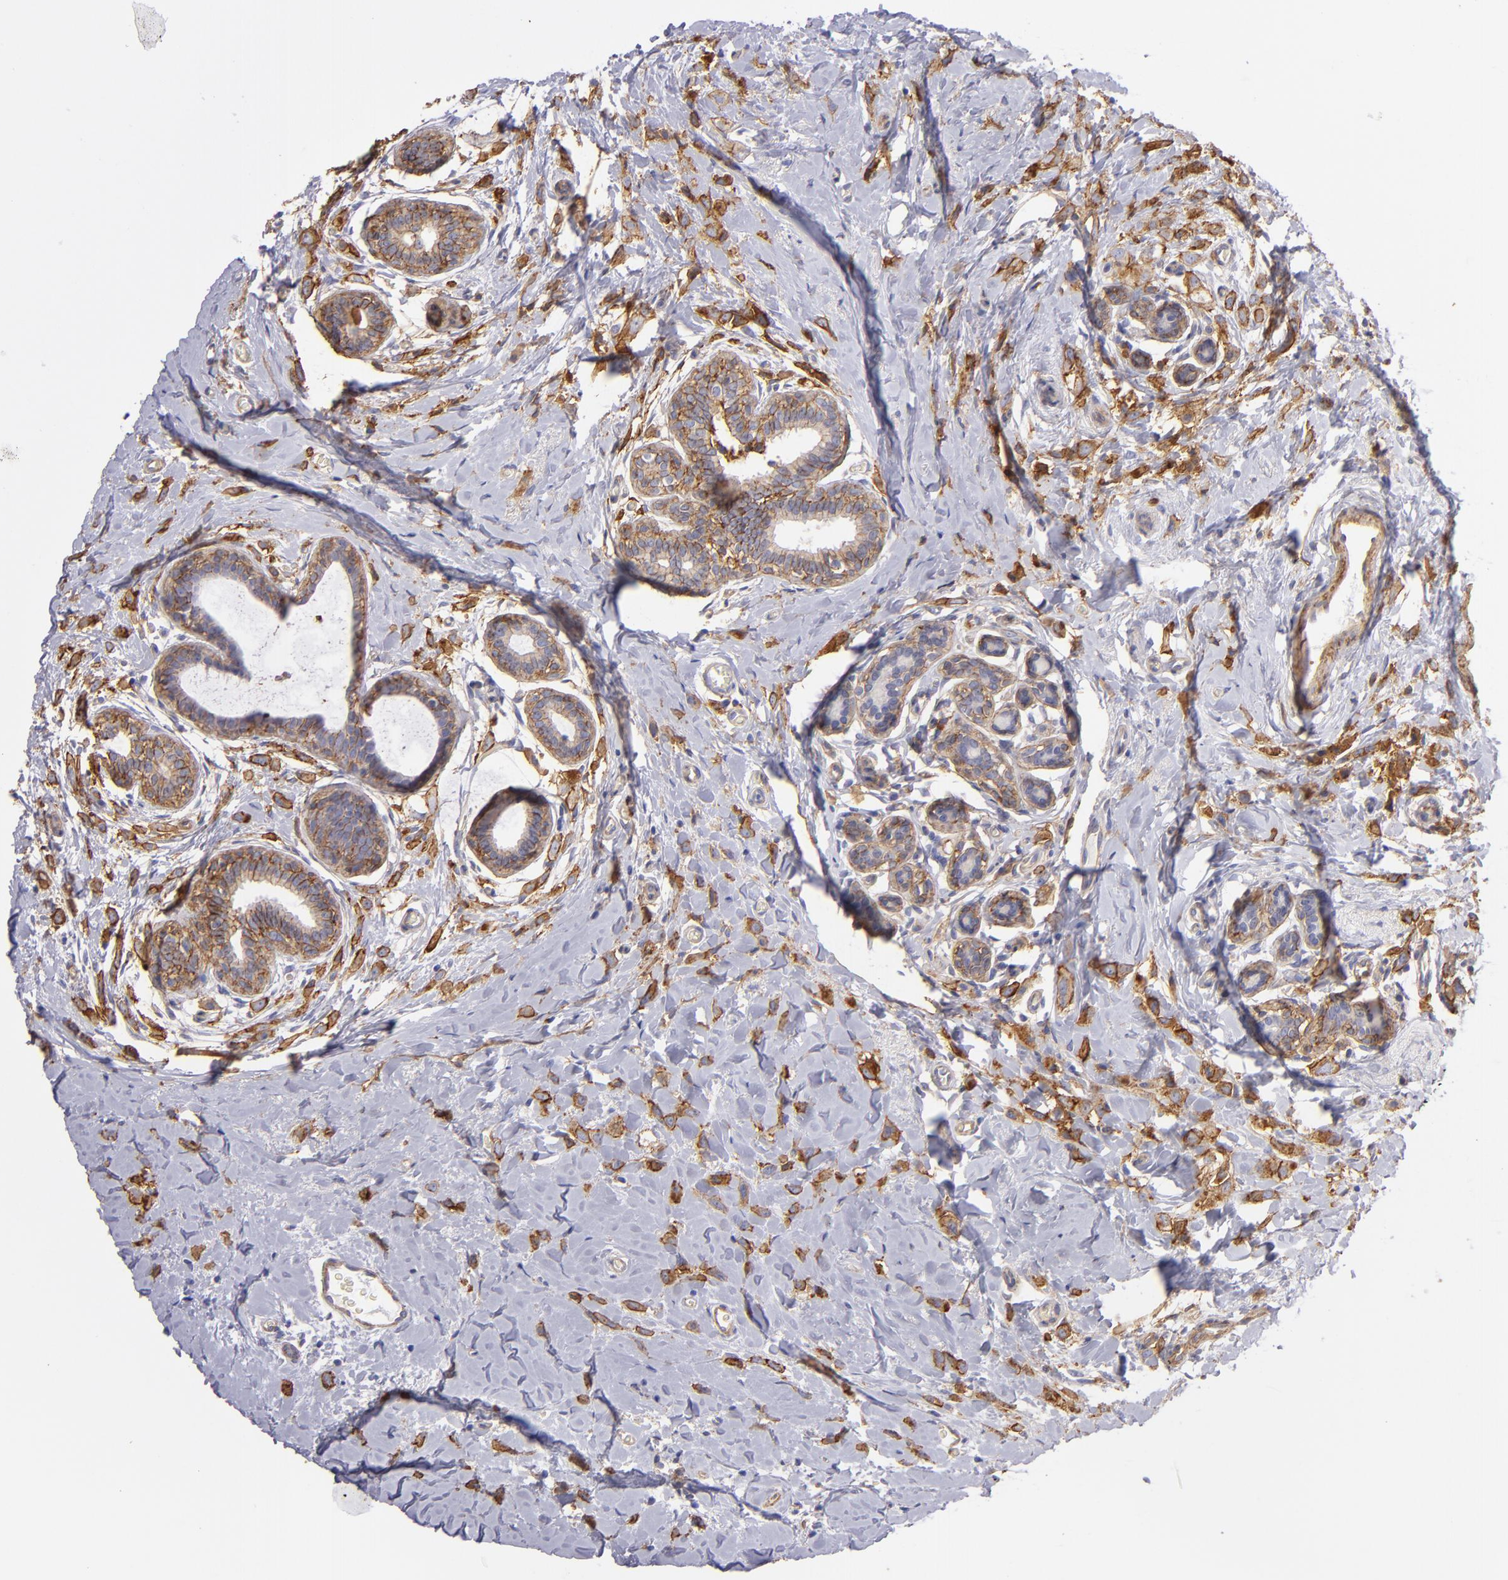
{"staining": {"intensity": "moderate", "quantity": "25%-75%", "location": "cytoplasmic/membranous"}, "tissue": "breast cancer", "cell_type": "Tumor cells", "image_type": "cancer", "snomed": [{"axis": "morphology", "description": "Lobular carcinoma"}, {"axis": "topography", "description": "Breast"}], "caption": "Protein expression analysis of human breast lobular carcinoma reveals moderate cytoplasmic/membranous expression in about 25%-75% of tumor cells.", "gene": "CD151", "patient": {"sex": "female", "age": 57}}